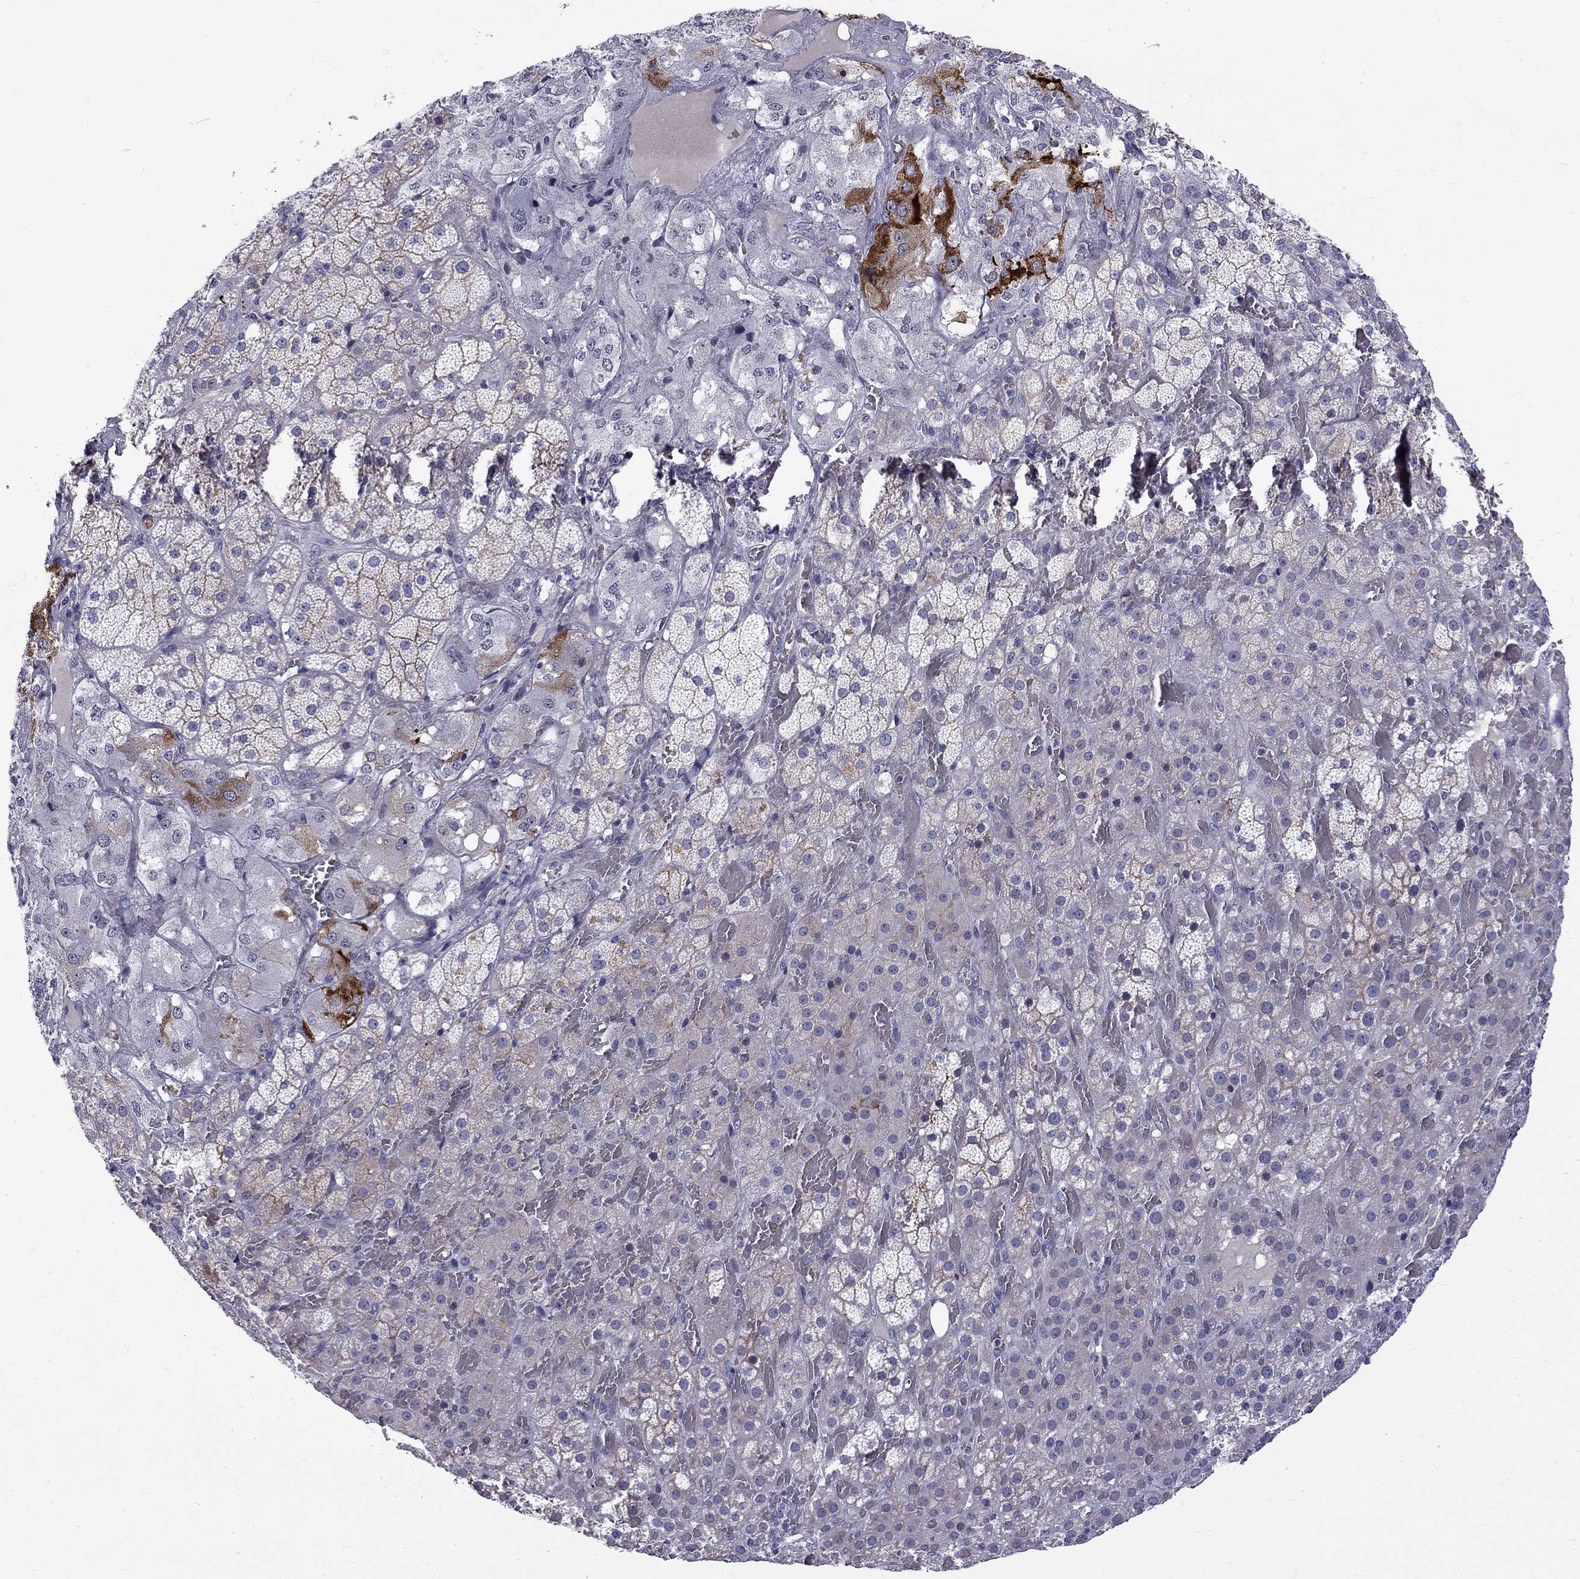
{"staining": {"intensity": "strong", "quantity": "<25%", "location": "cytoplasmic/membranous"}, "tissue": "adrenal gland", "cell_type": "Glandular cells", "image_type": "normal", "snomed": [{"axis": "morphology", "description": "Normal tissue, NOS"}, {"axis": "topography", "description": "Adrenal gland"}], "caption": "Immunohistochemistry (IHC) image of unremarkable adrenal gland: human adrenal gland stained using immunohistochemistry (IHC) demonstrates medium levels of strong protein expression localized specifically in the cytoplasmic/membranous of glandular cells, appearing as a cytoplasmic/membranous brown color.", "gene": "RTL9", "patient": {"sex": "male", "age": 57}}